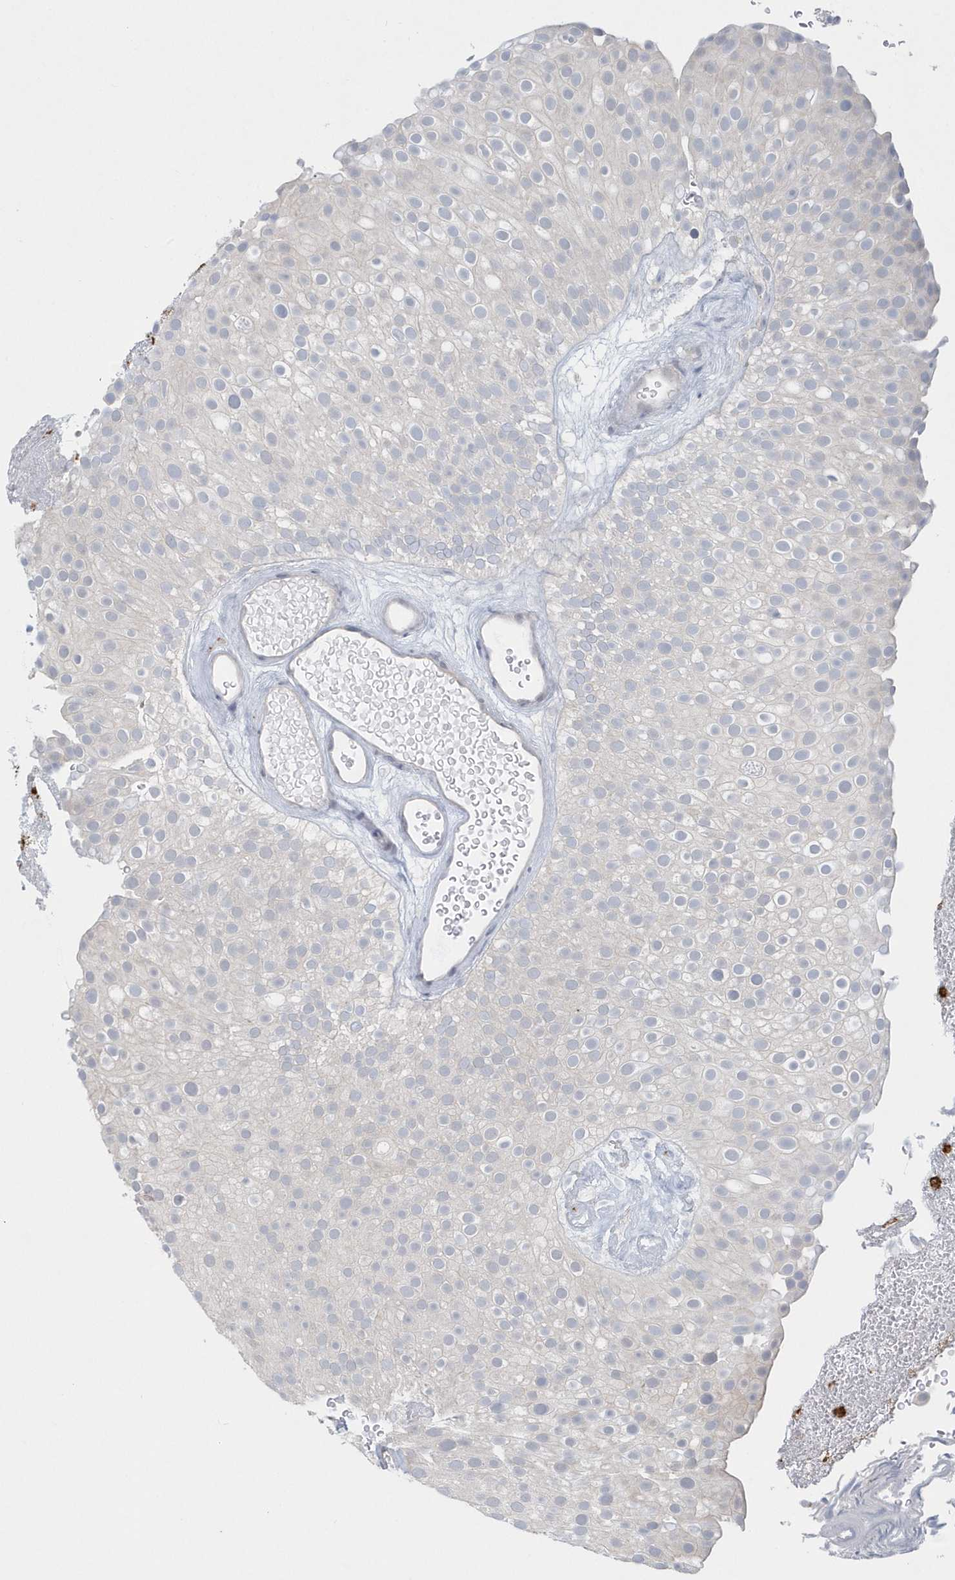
{"staining": {"intensity": "negative", "quantity": "none", "location": "none"}, "tissue": "urothelial cancer", "cell_type": "Tumor cells", "image_type": "cancer", "snomed": [{"axis": "morphology", "description": "Urothelial carcinoma, Low grade"}, {"axis": "topography", "description": "Urinary bladder"}], "caption": "DAB immunohistochemical staining of urothelial cancer exhibits no significant expression in tumor cells.", "gene": "RNF7", "patient": {"sex": "male", "age": 78}}